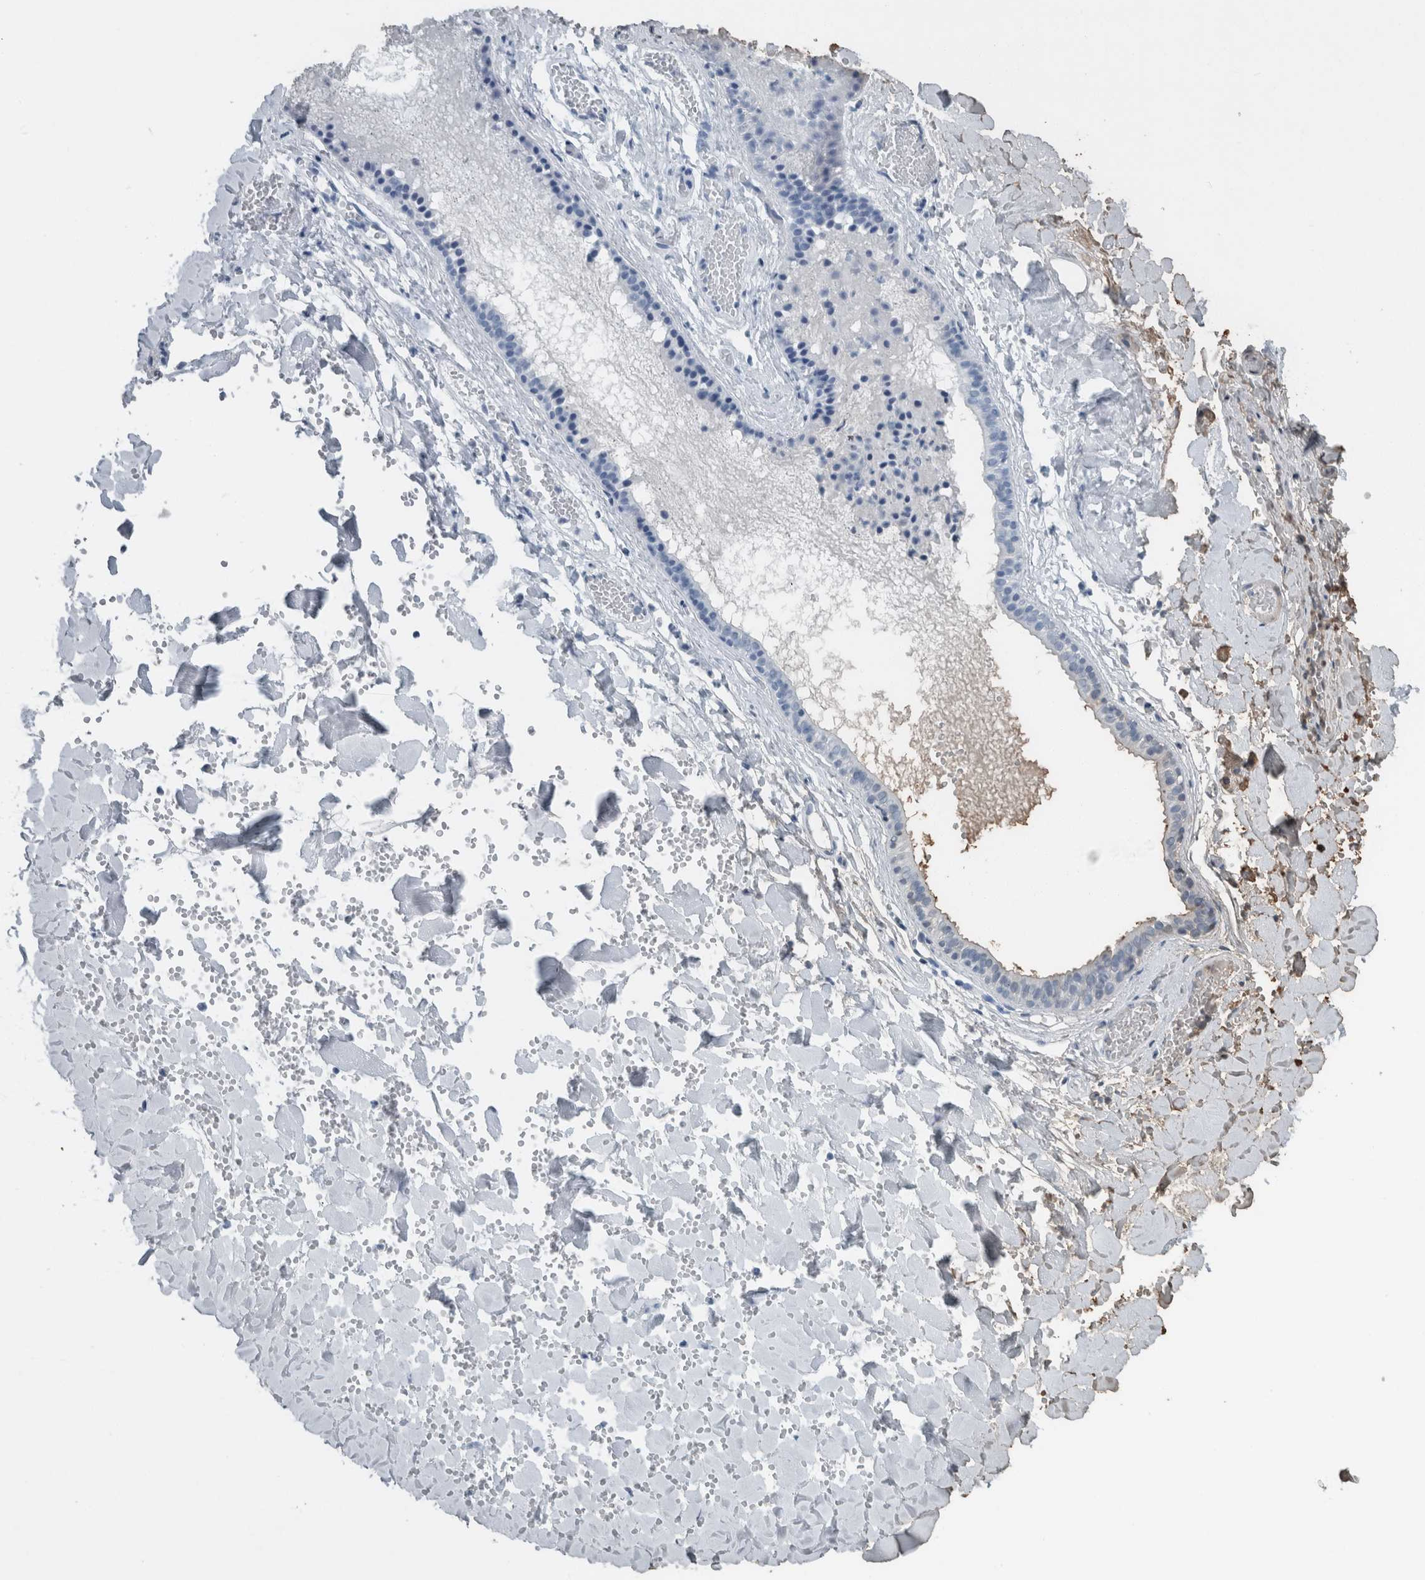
{"staining": {"intensity": "negative", "quantity": "none", "location": "none"}, "tissue": "salivary gland", "cell_type": "Glandular cells", "image_type": "normal", "snomed": [{"axis": "morphology", "description": "Normal tissue, NOS"}, {"axis": "topography", "description": "Salivary gland"}], "caption": "High magnification brightfield microscopy of benign salivary gland stained with DAB (brown) and counterstained with hematoxylin (blue): glandular cells show no significant staining.", "gene": "MYO1E", "patient": {"sex": "female", "age": 33}}